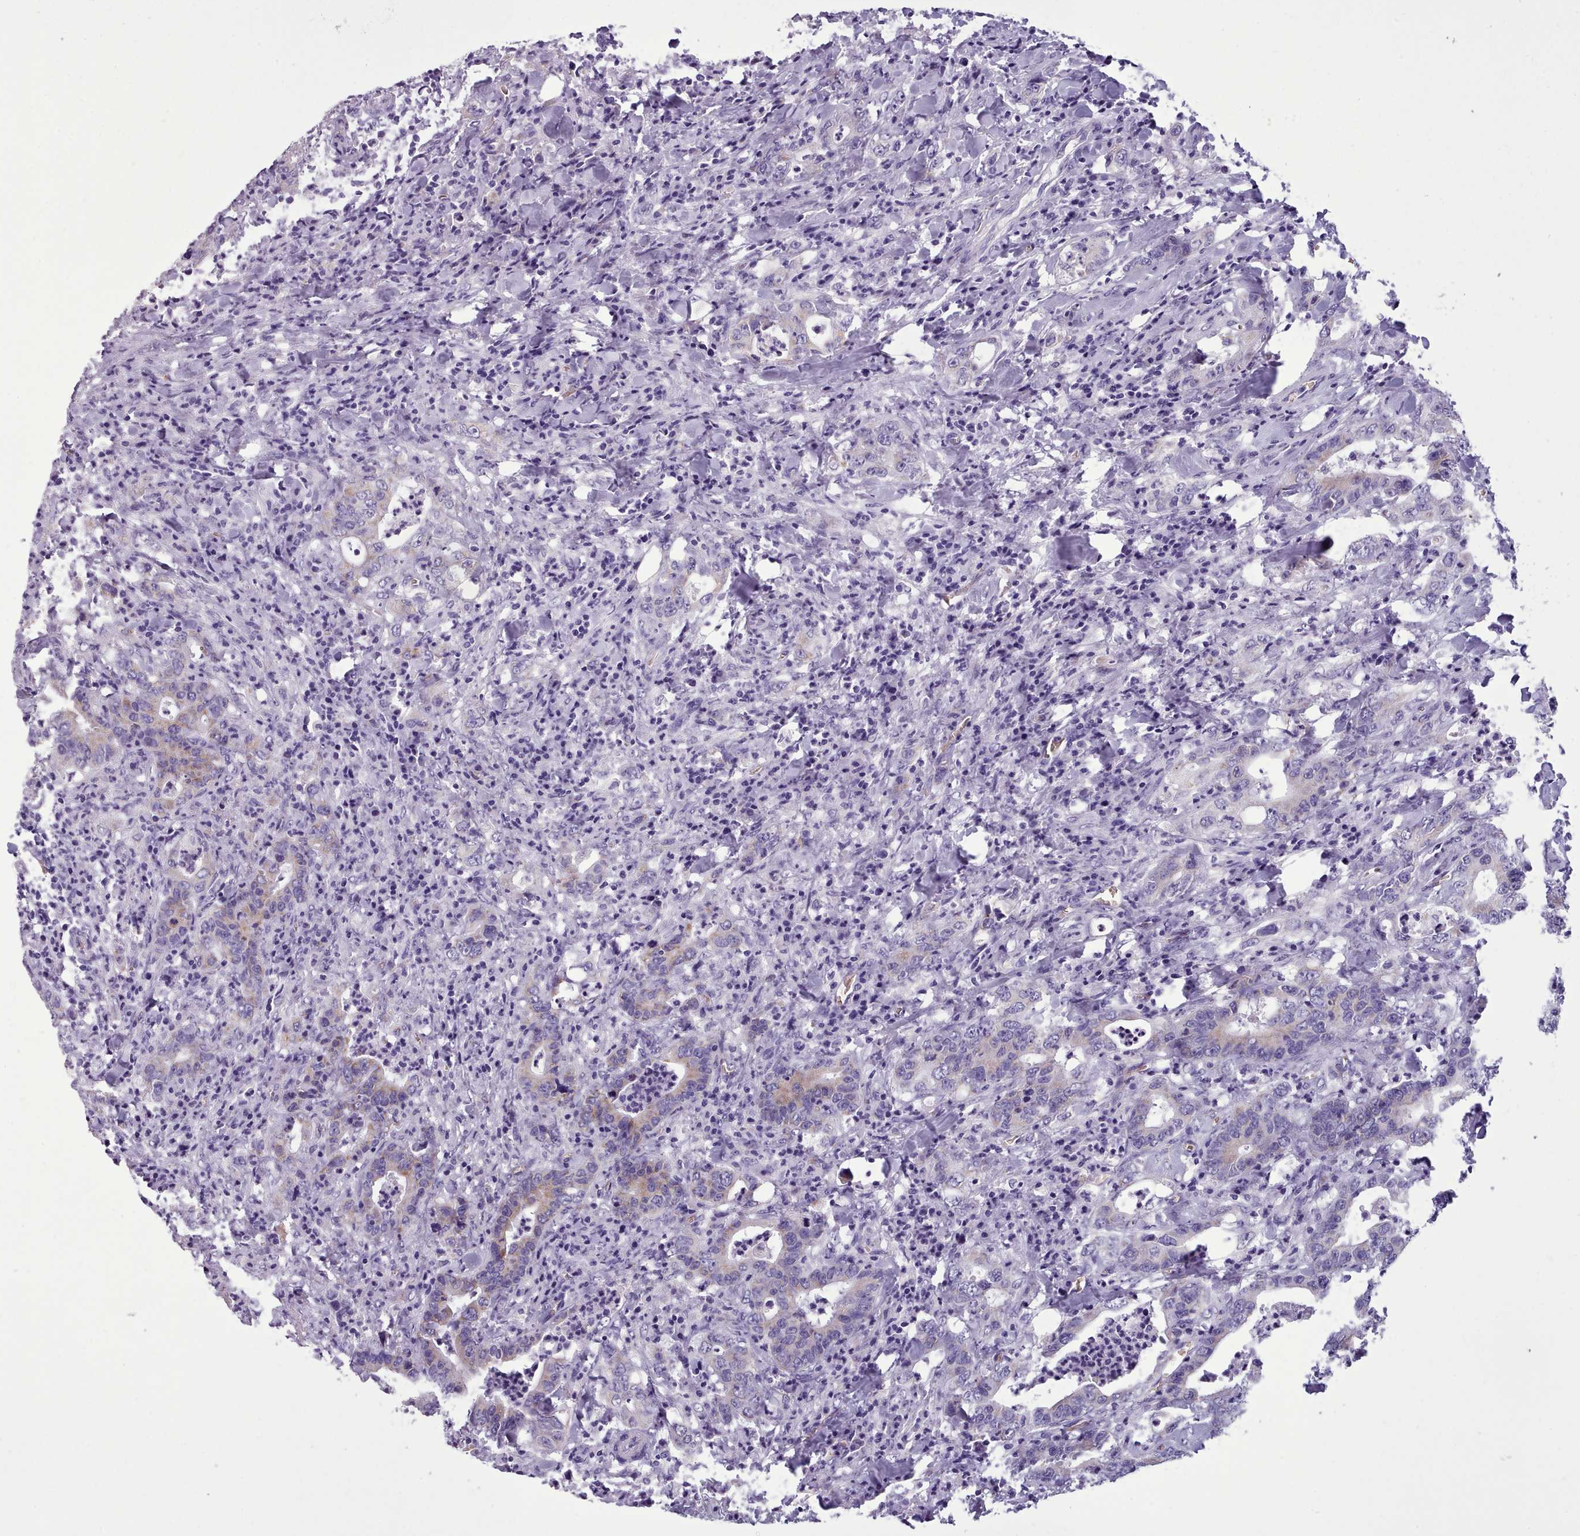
{"staining": {"intensity": "moderate", "quantity": "<25%", "location": "cytoplasmic/membranous"}, "tissue": "colorectal cancer", "cell_type": "Tumor cells", "image_type": "cancer", "snomed": [{"axis": "morphology", "description": "Adenocarcinoma, NOS"}, {"axis": "topography", "description": "Colon"}], "caption": "Protein staining of colorectal cancer (adenocarcinoma) tissue demonstrates moderate cytoplasmic/membranous expression in approximately <25% of tumor cells.", "gene": "AK4", "patient": {"sex": "female", "age": 75}}